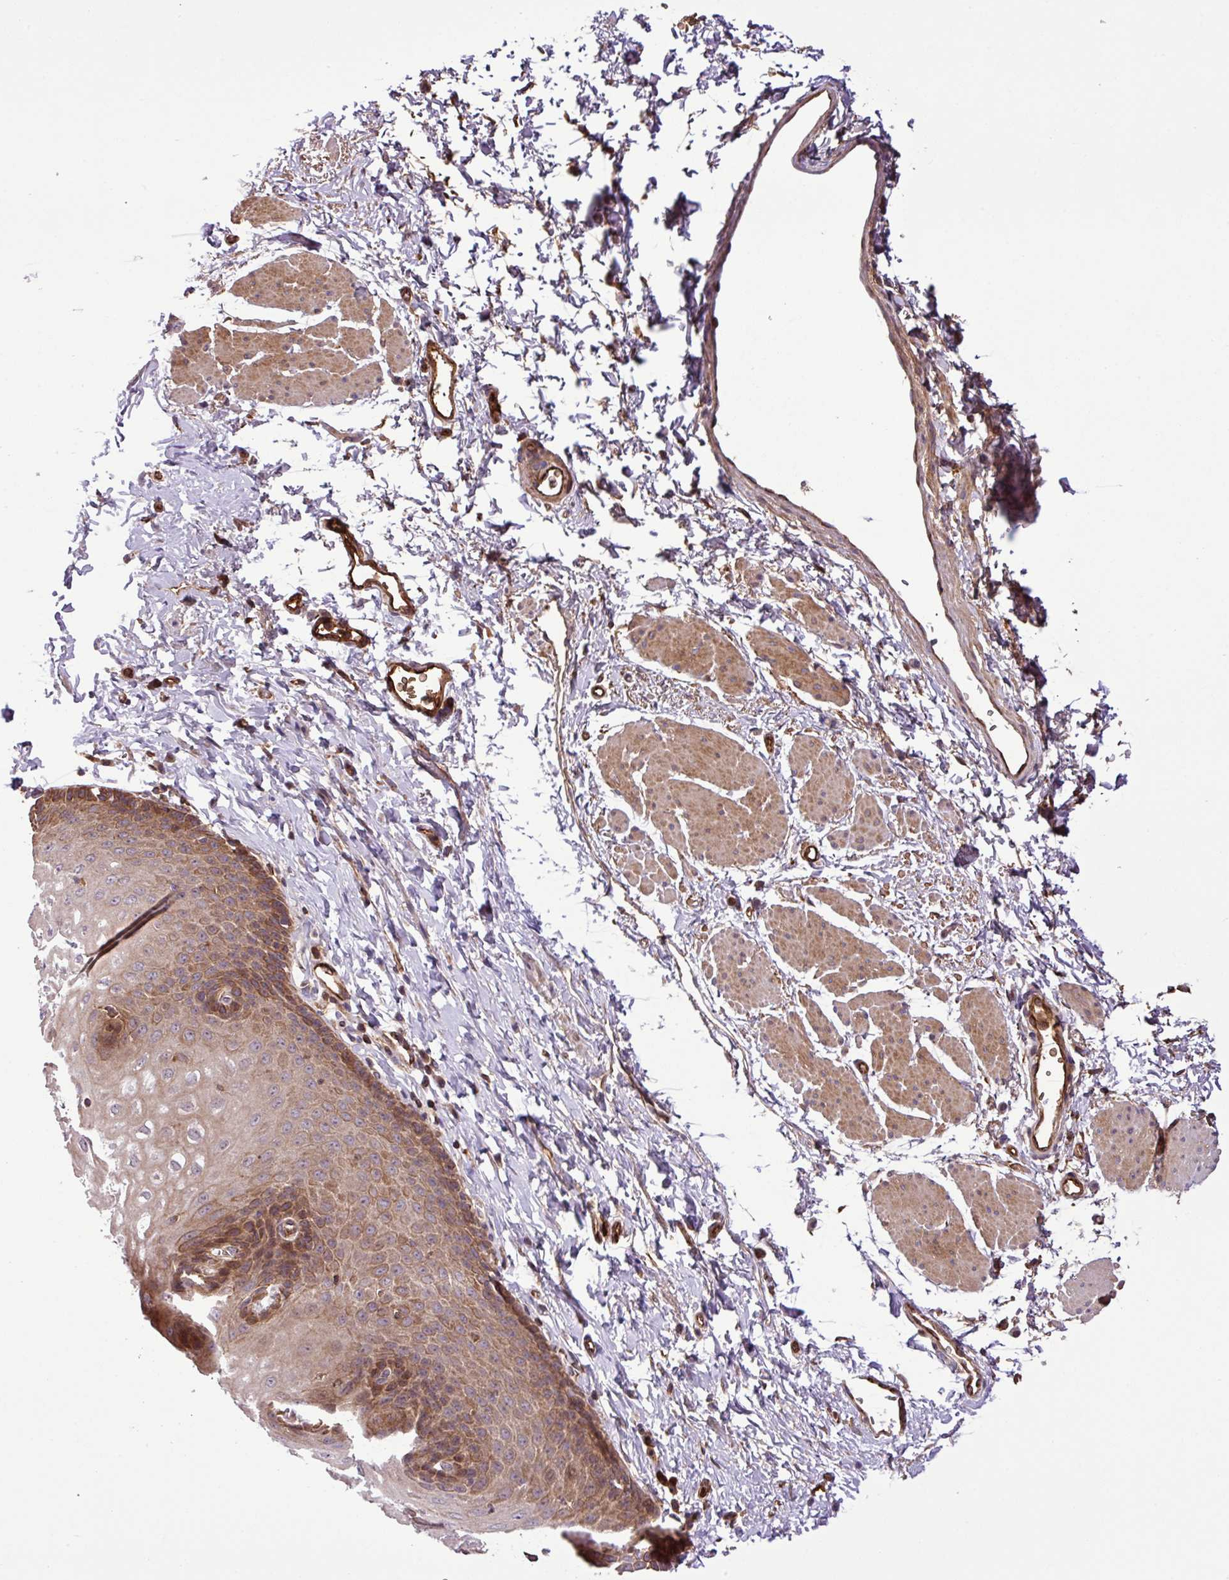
{"staining": {"intensity": "moderate", "quantity": "25%-75%", "location": "cytoplasmic/membranous,nuclear"}, "tissue": "esophagus", "cell_type": "Squamous epithelial cells", "image_type": "normal", "snomed": [{"axis": "morphology", "description": "Normal tissue, NOS"}, {"axis": "topography", "description": "Esophagus"}], "caption": "About 25%-75% of squamous epithelial cells in normal esophagus exhibit moderate cytoplasmic/membranous,nuclear protein positivity as visualized by brown immunohistochemical staining.", "gene": "ZNF266", "patient": {"sex": "male", "age": 70}}